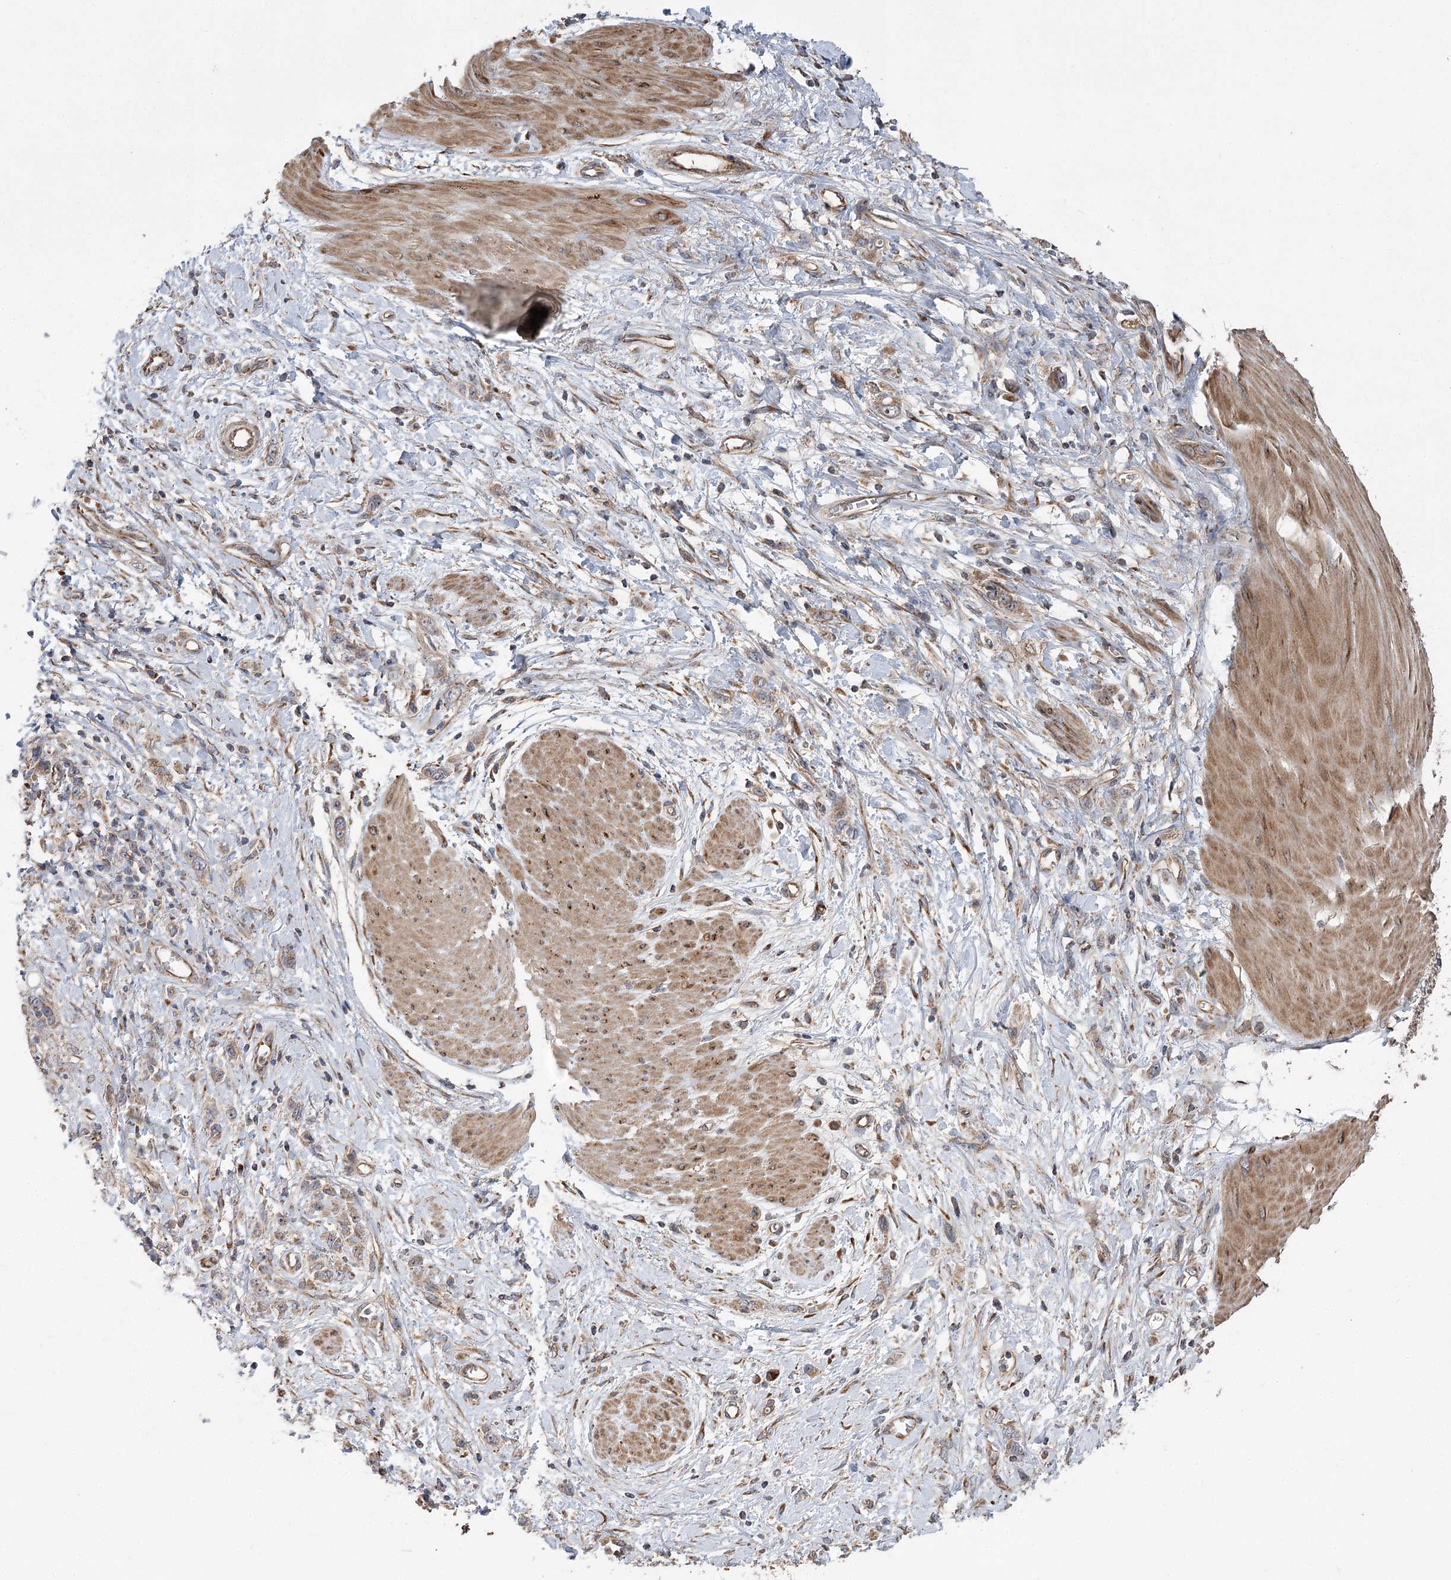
{"staining": {"intensity": "moderate", "quantity": ">75%", "location": "cytoplasmic/membranous"}, "tissue": "stomach cancer", "cell_type": "Tumor cells", "image_type": "cancer", "snomed": [{"axis": "morphology", "description": "Adenocarcinoma, NOS"}, {"axis": "topography", "description": "Stomach"}], "caption": "An image of human stomach adenocarcinoma stained for a protein shows moderate cytoplasmic/membranous brown staining in tumor cells.", "gene": "RWDD4", "patient": {"sex": "female", "age": 76}}